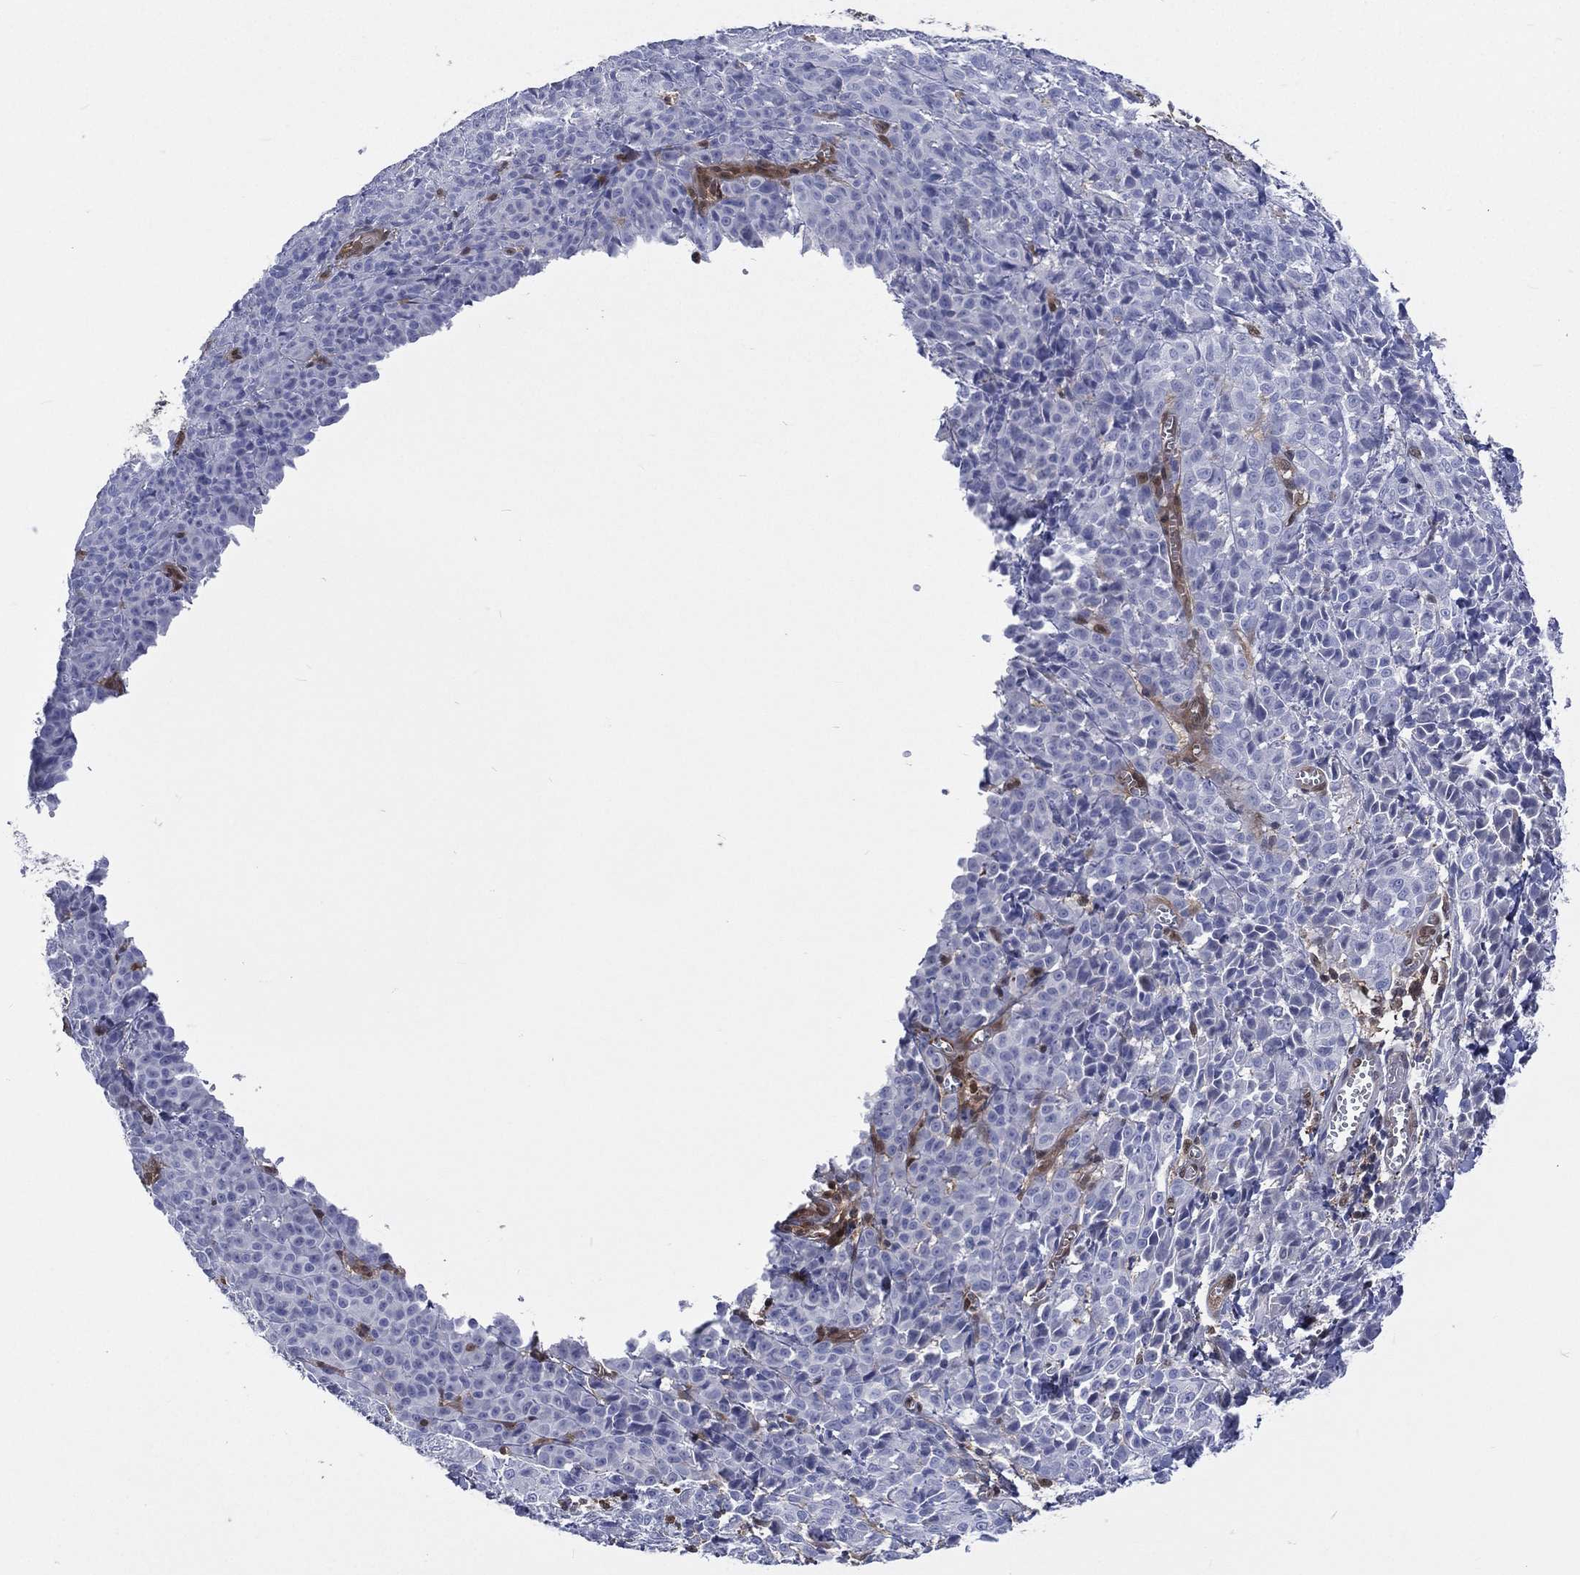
{"staining": {"intensity": "negative", "quantity": "none", "location": "none"}, "tissue": "melanoma", "cell_type": "Tumor cells", "image_type": "cancer", "snomed": [{"axis": "morphology", "description": "Malignant melanoma, NOS"}, {"axis": "topography", "description": "Skin"}], "caption": "DAB immunohistochemical staining of human melanoma displays no significant positivity in tumor cells.", "gene": "MTAP", "patient": {"sex": "male", "age": 89}}